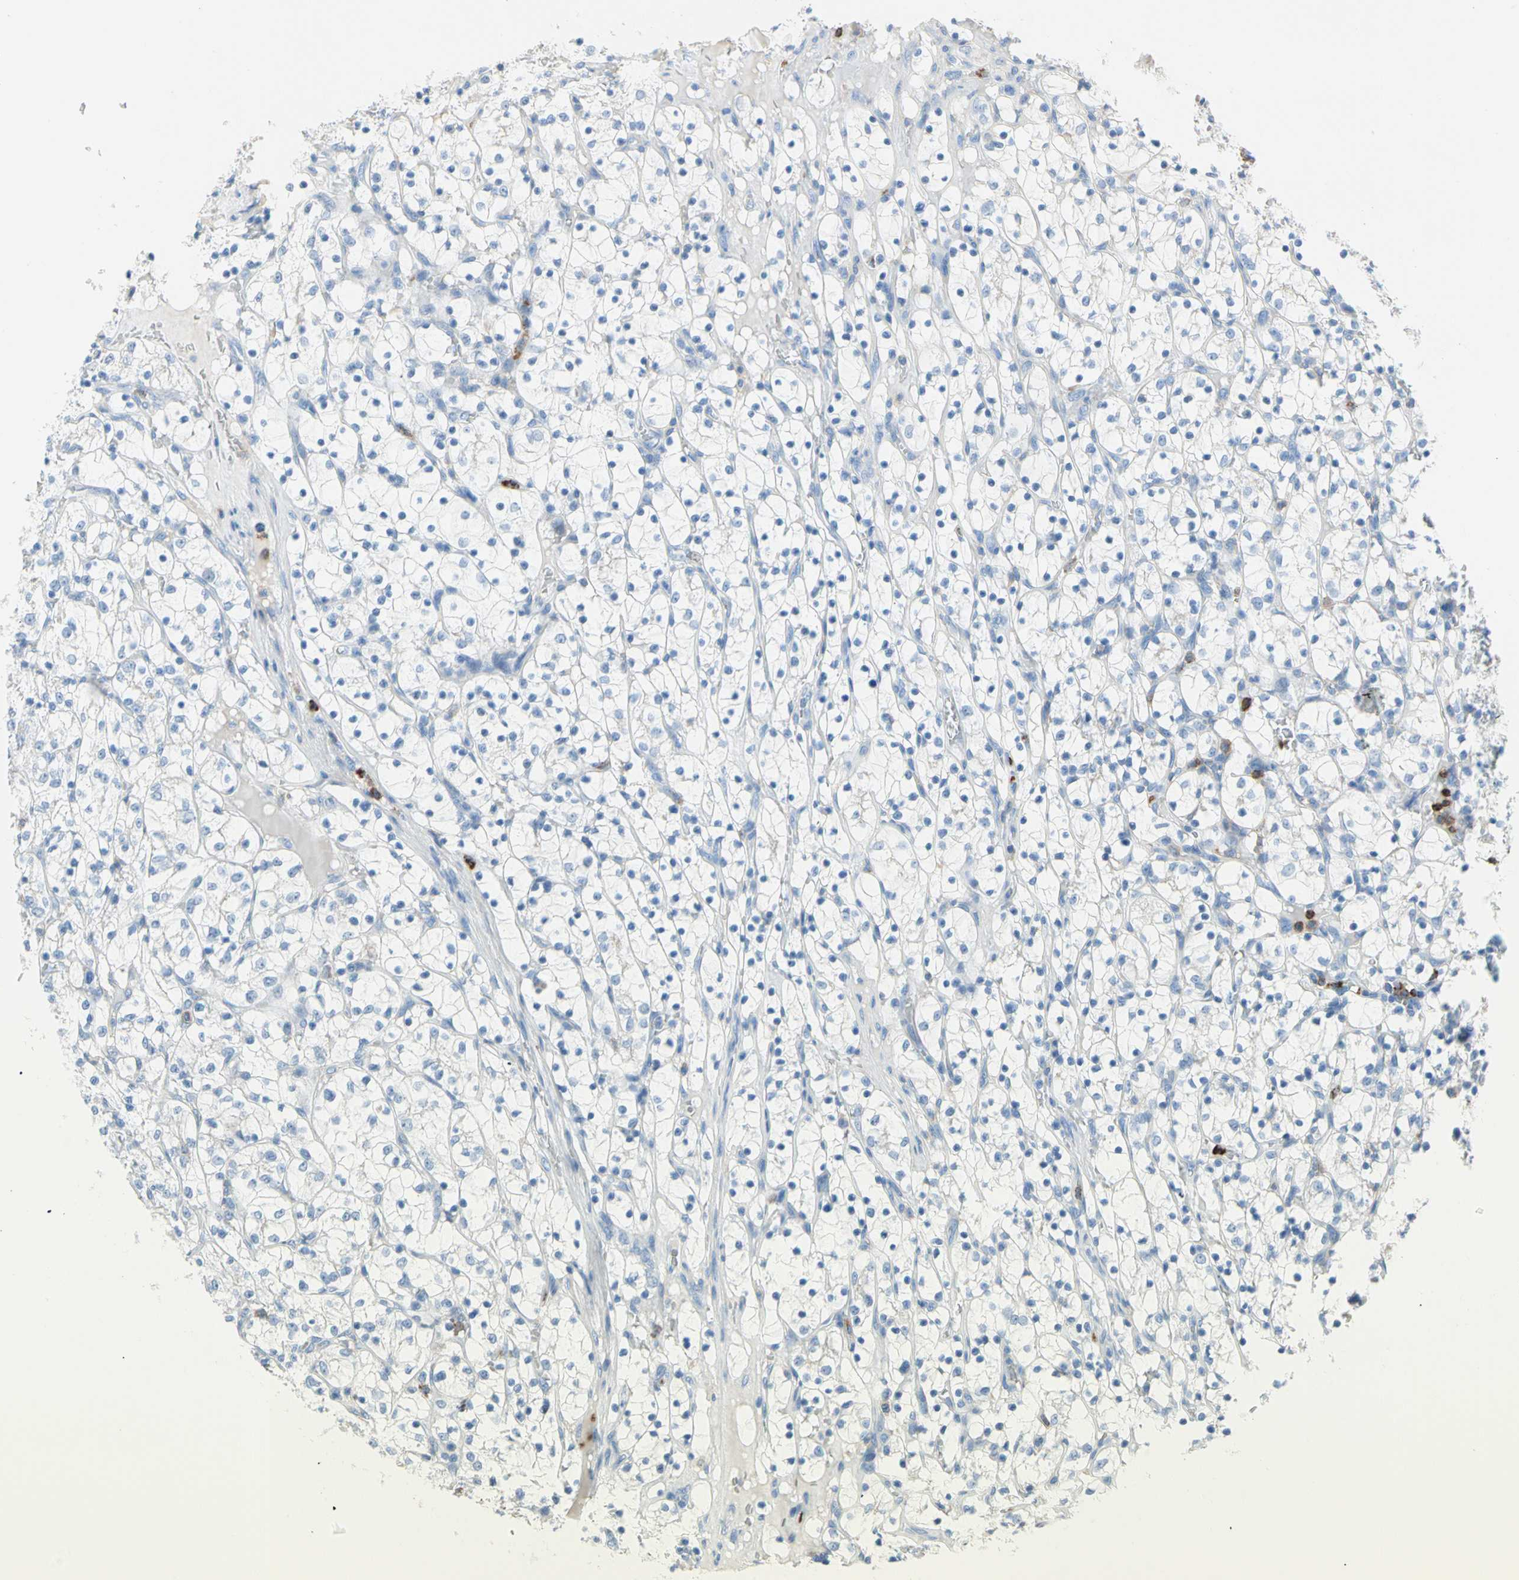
{"staining": {"intensity": "negative", "quantity": "none", "location": "none"}, "tissue": "renal cancer", "cell_type": "Tumor cells", "image_type": "cancer", "snomed": [{"axis": "morphology", "description": "Adenocarcinoma, NOS"}, {"axis": "topography", "description": "Kidney"}], "caption": "High power microscopy image of an IHC image of renal adenocarcinoma, revealing no significant positivity in tumor cells.", "gene": "CLEC4A", "patient": {"sex": "female", "age": 69}}